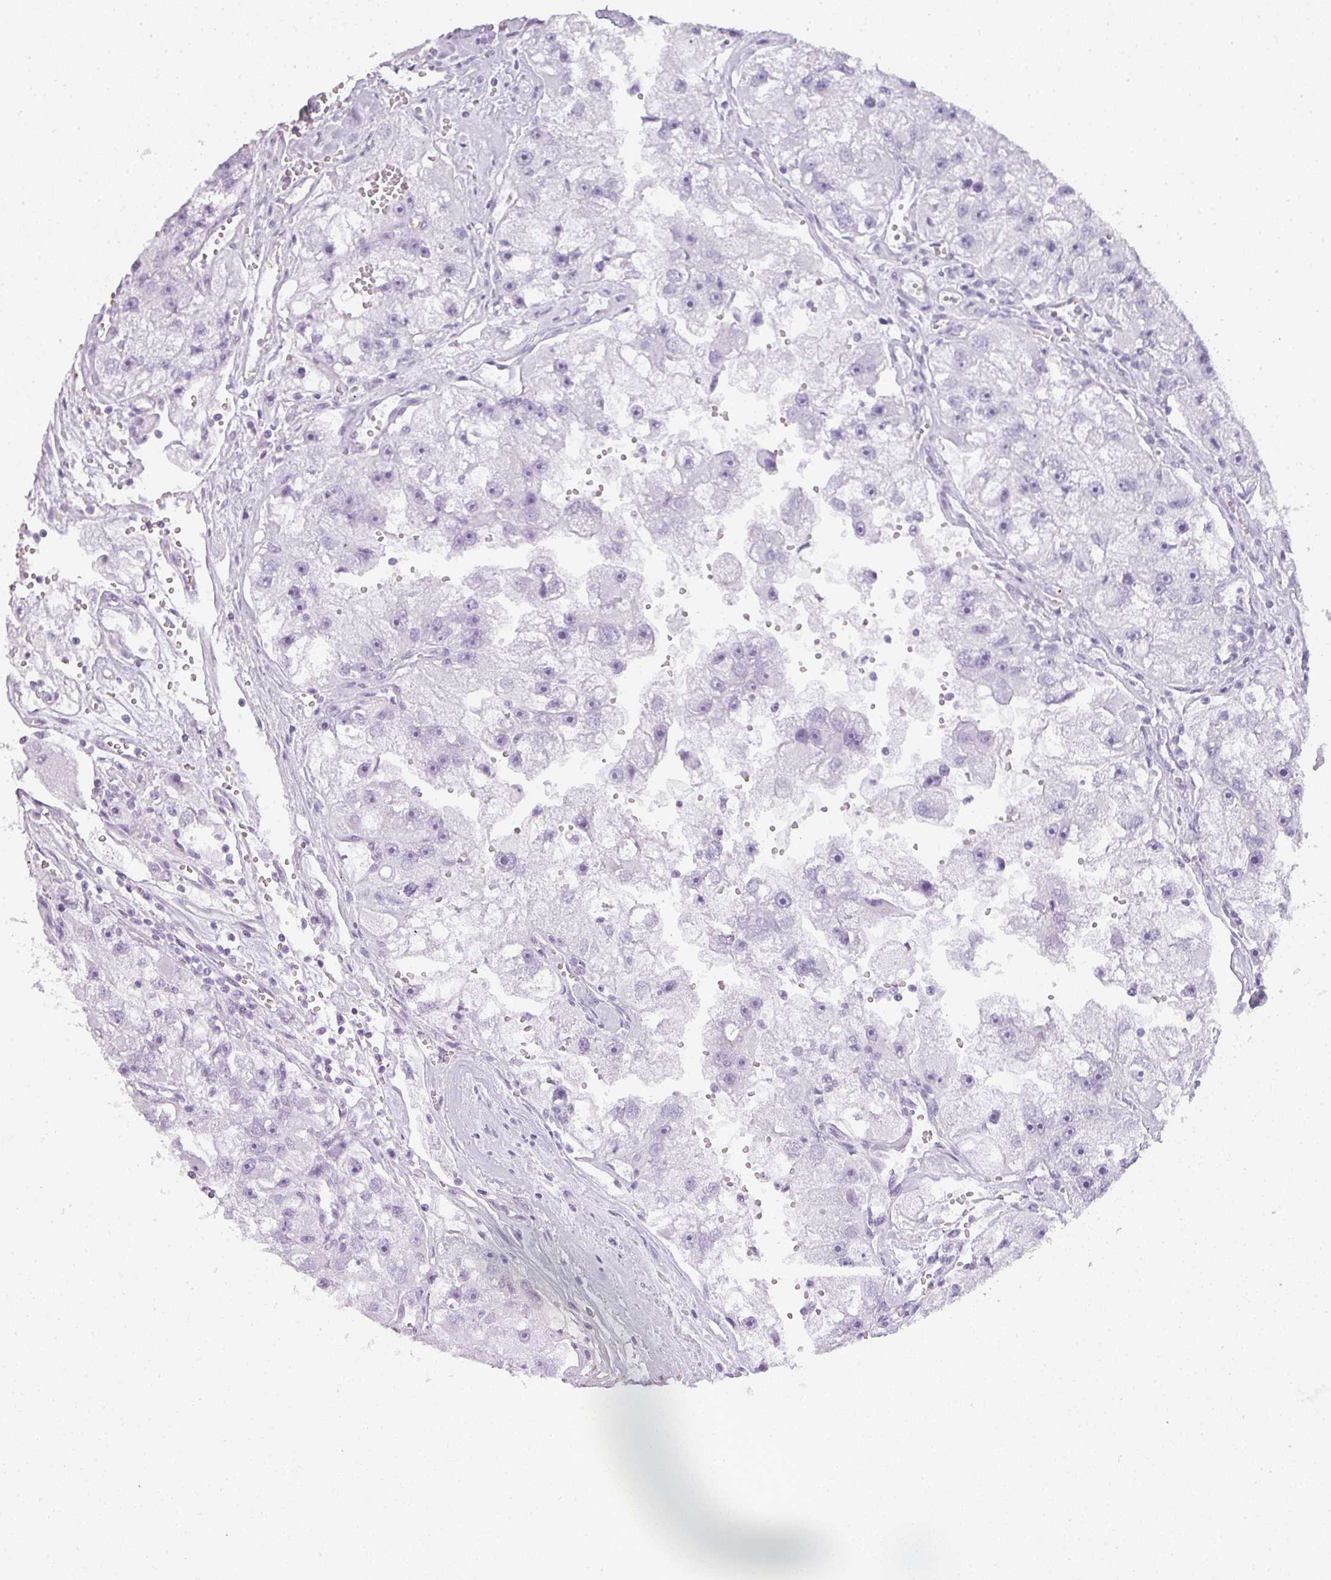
{"staining": {"intensity": "negative", "quantity": "none", "location": "none"}, "tissue": "renal cancer", "cell_type": "Tumor cells", "image_type": "cancer", "snomed": [{"axis": "morphology", "description": "Adenocarcinoma, NOS"}, {"axis": "topography", "description": "Kidney"}], "caption": "The immunohistochemistry histopathology image has no significant expression in tumor cells of renal adenocarcinoma tissue. (DAB (3,3'-diaminobenzidine) immunohistochemistry, high magnification).", "gene": "TMEM42", "patient": {"sex": "male", "age": 63}}